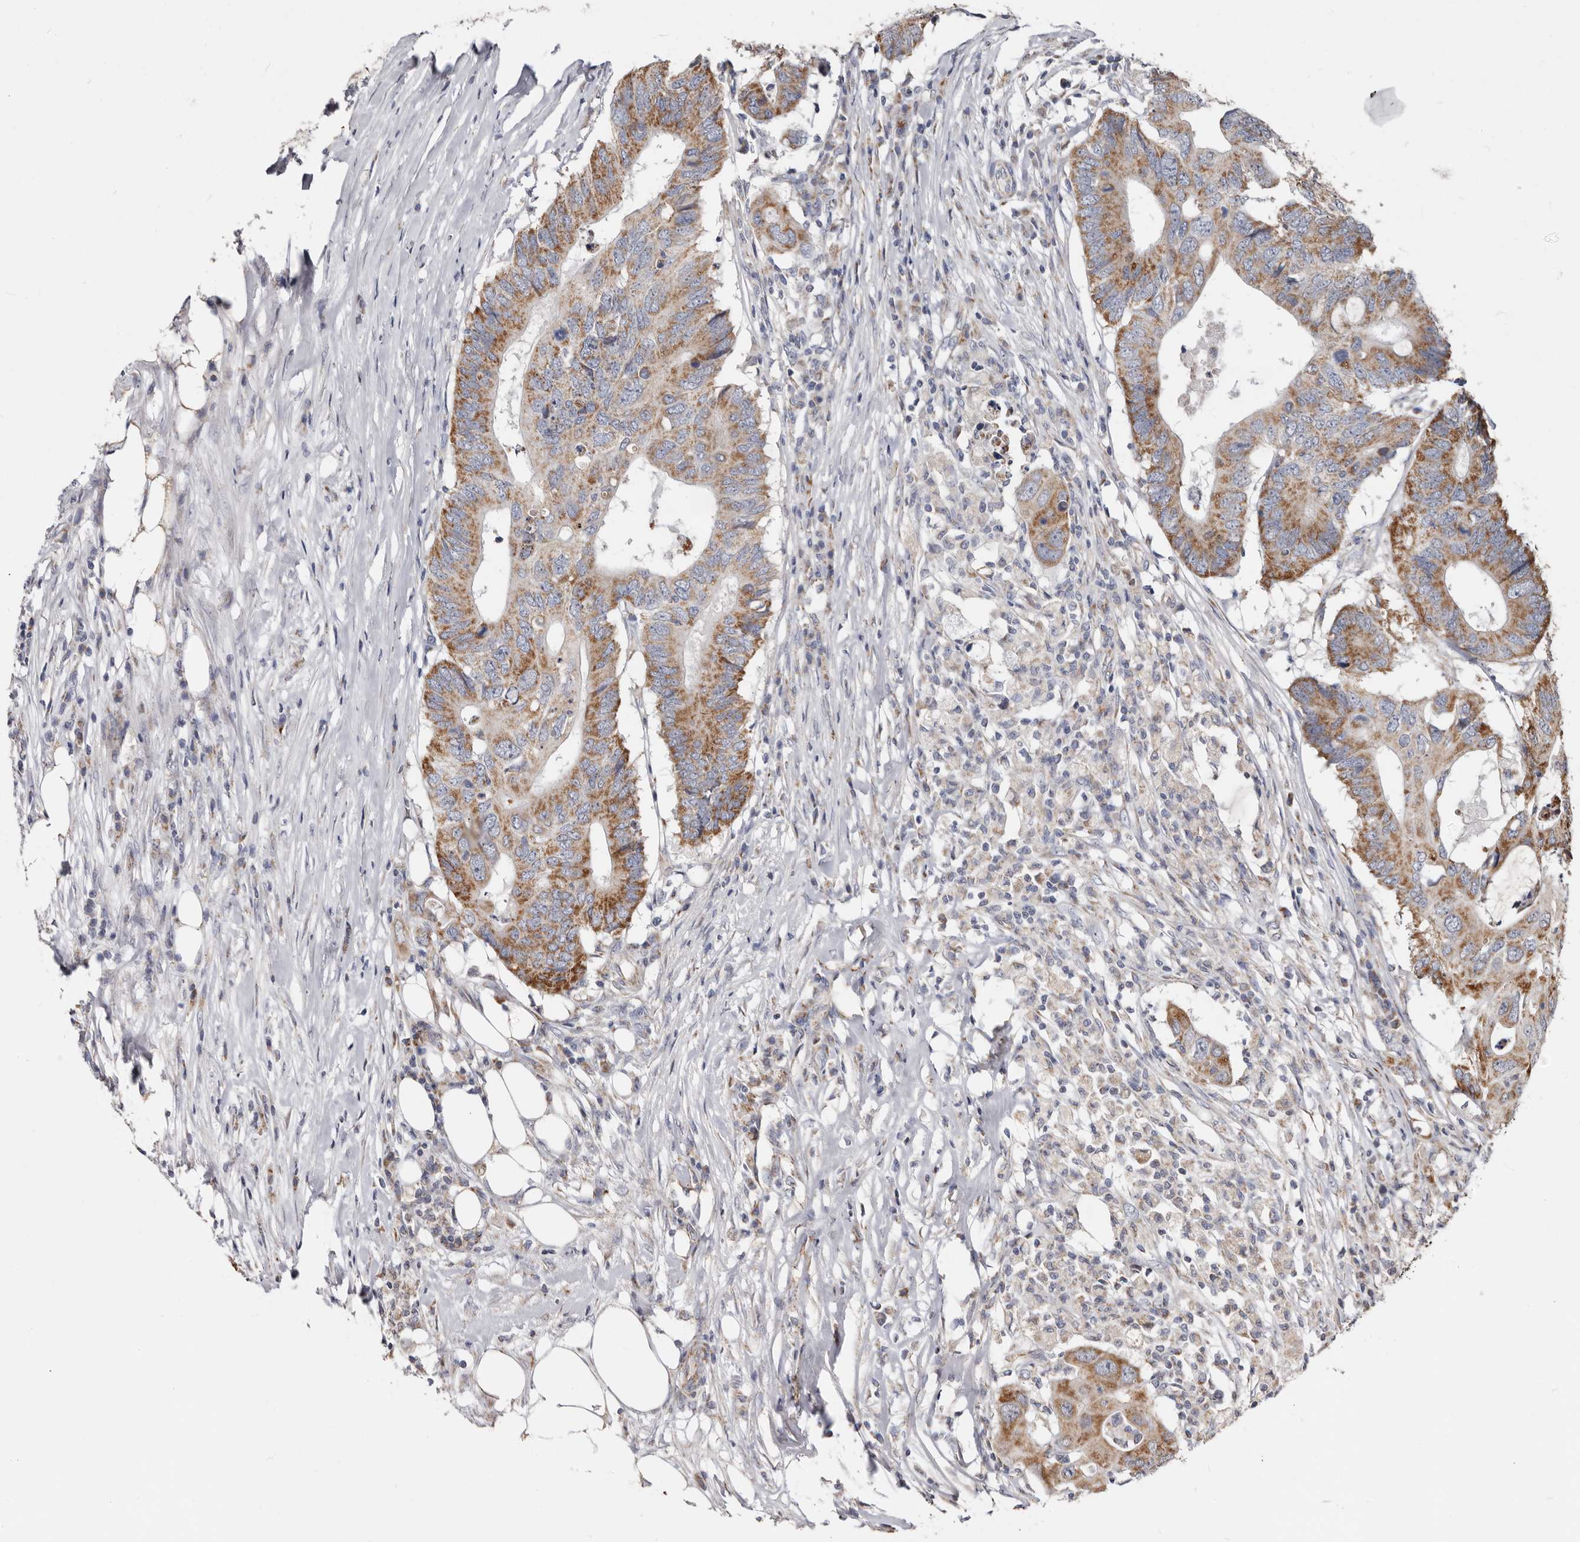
{"staining": {"intensity": "moderate", "quantity": ">75%", "location": "cytoplasmic/membranous"}, "tissue": "colorectal cancer", "cell_type": "Tumor cells", "image_type": "cancer", "snomed": [{"axis": "morphology", "description": "Adenocarcinoma, NOS"}, {"axis": "topography", "description": "Colon"}], "caption": "The immunohistochemical stain shows moderate cytoplasmic/membranous positivity in tumor cells of colorectal cancer (adenocarcinoma) tissue.", "gene": "MRPL18", "patient": {"sex": "male", "age": 71}}